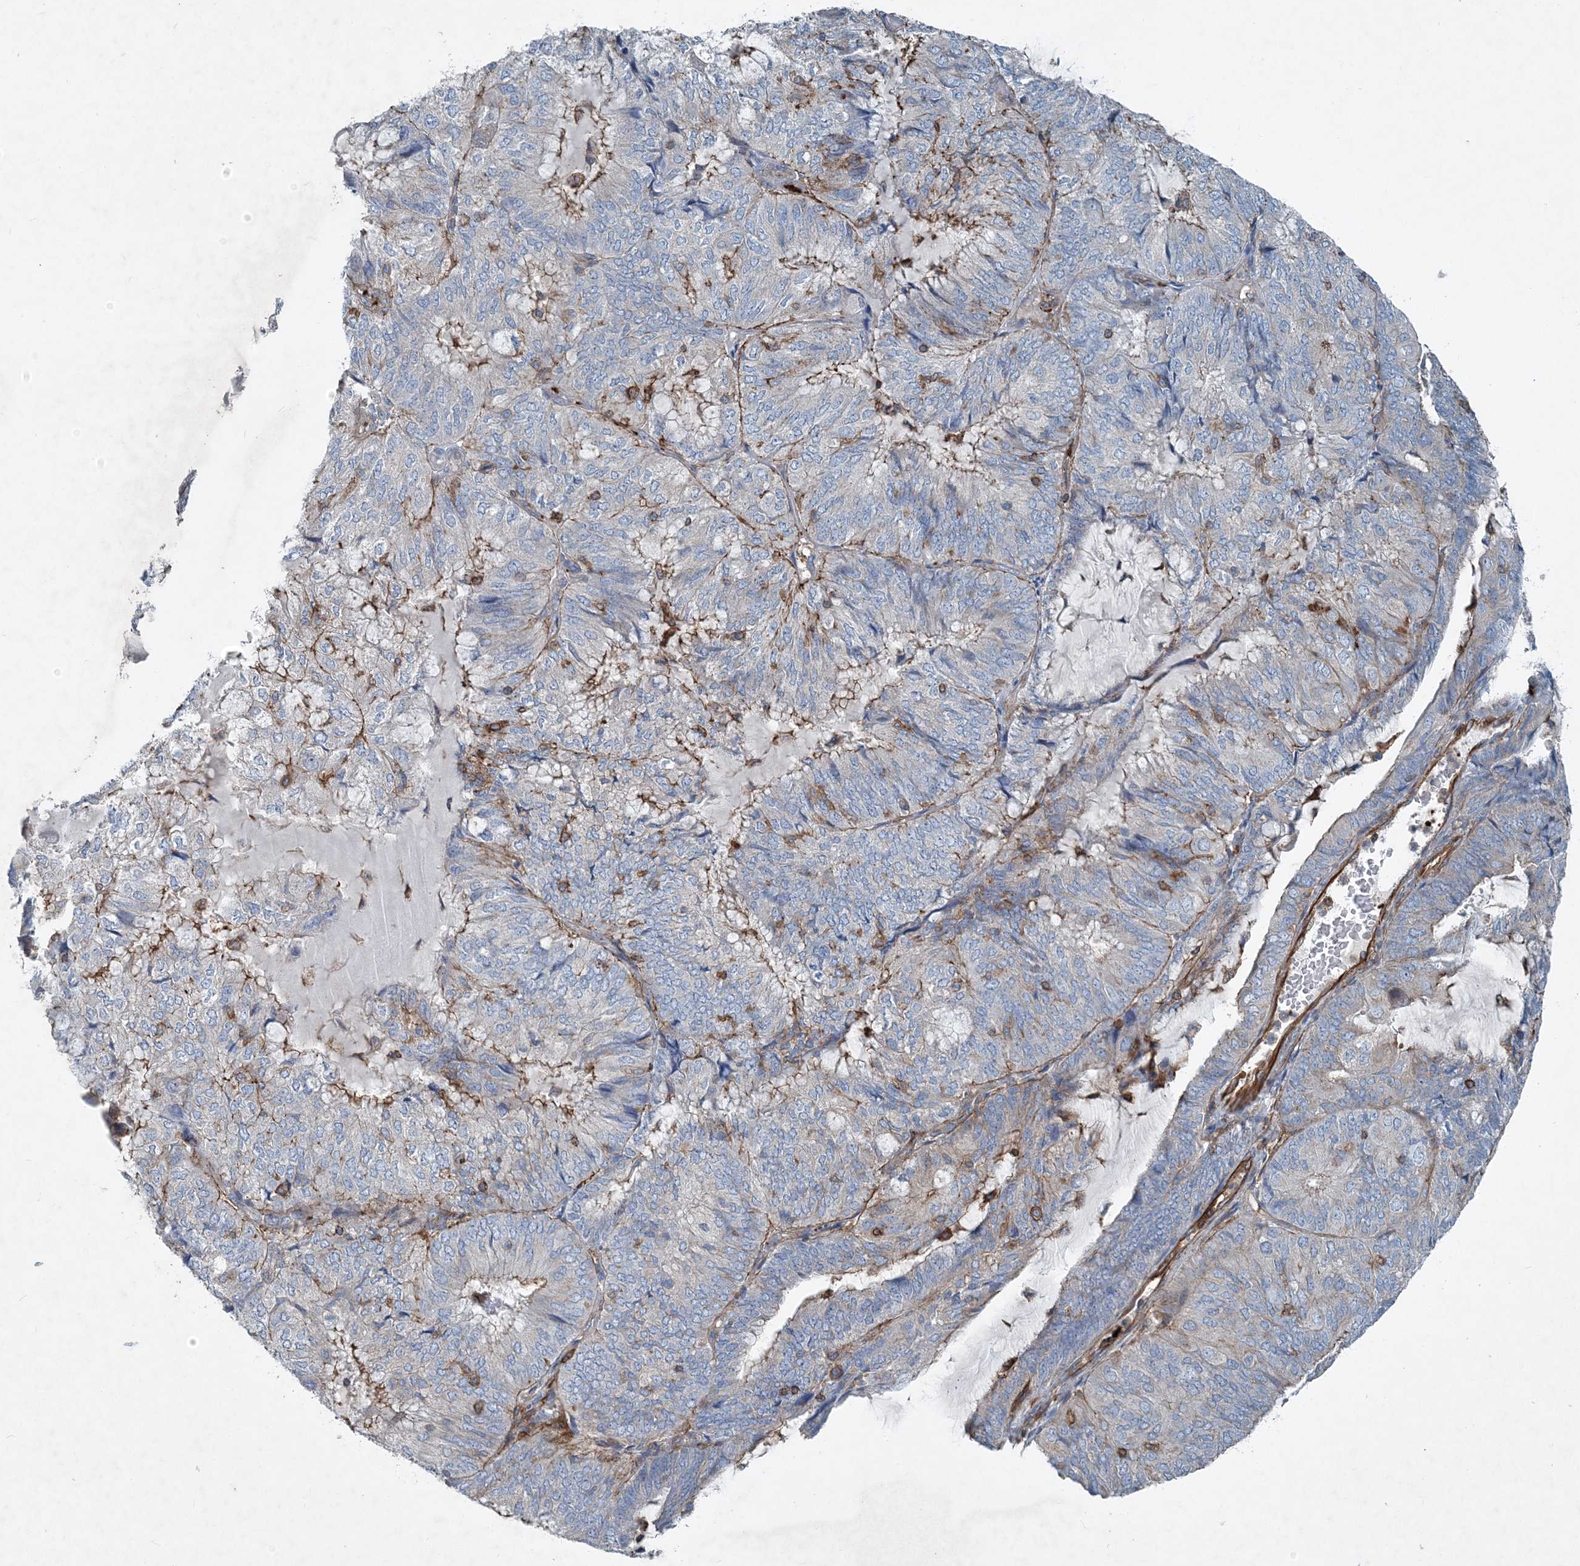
{"staining": {"intensity": "negative", "quantity": "none", "location": "none"}, "tissue": "endometrial cancer", "cell_type": "Tumor cells", "image_type": "cancer", "snomed": [{"axis": "morphology", "description": "Adenocarcinoma, NOS"}, {"axis": "topography", "description": "Endometrium"}], "caption": "Tumor cells show no significant expression in endometrial cancer.", "gene": "DGUOK", "patient": {"sex": "female", "age": 81}}